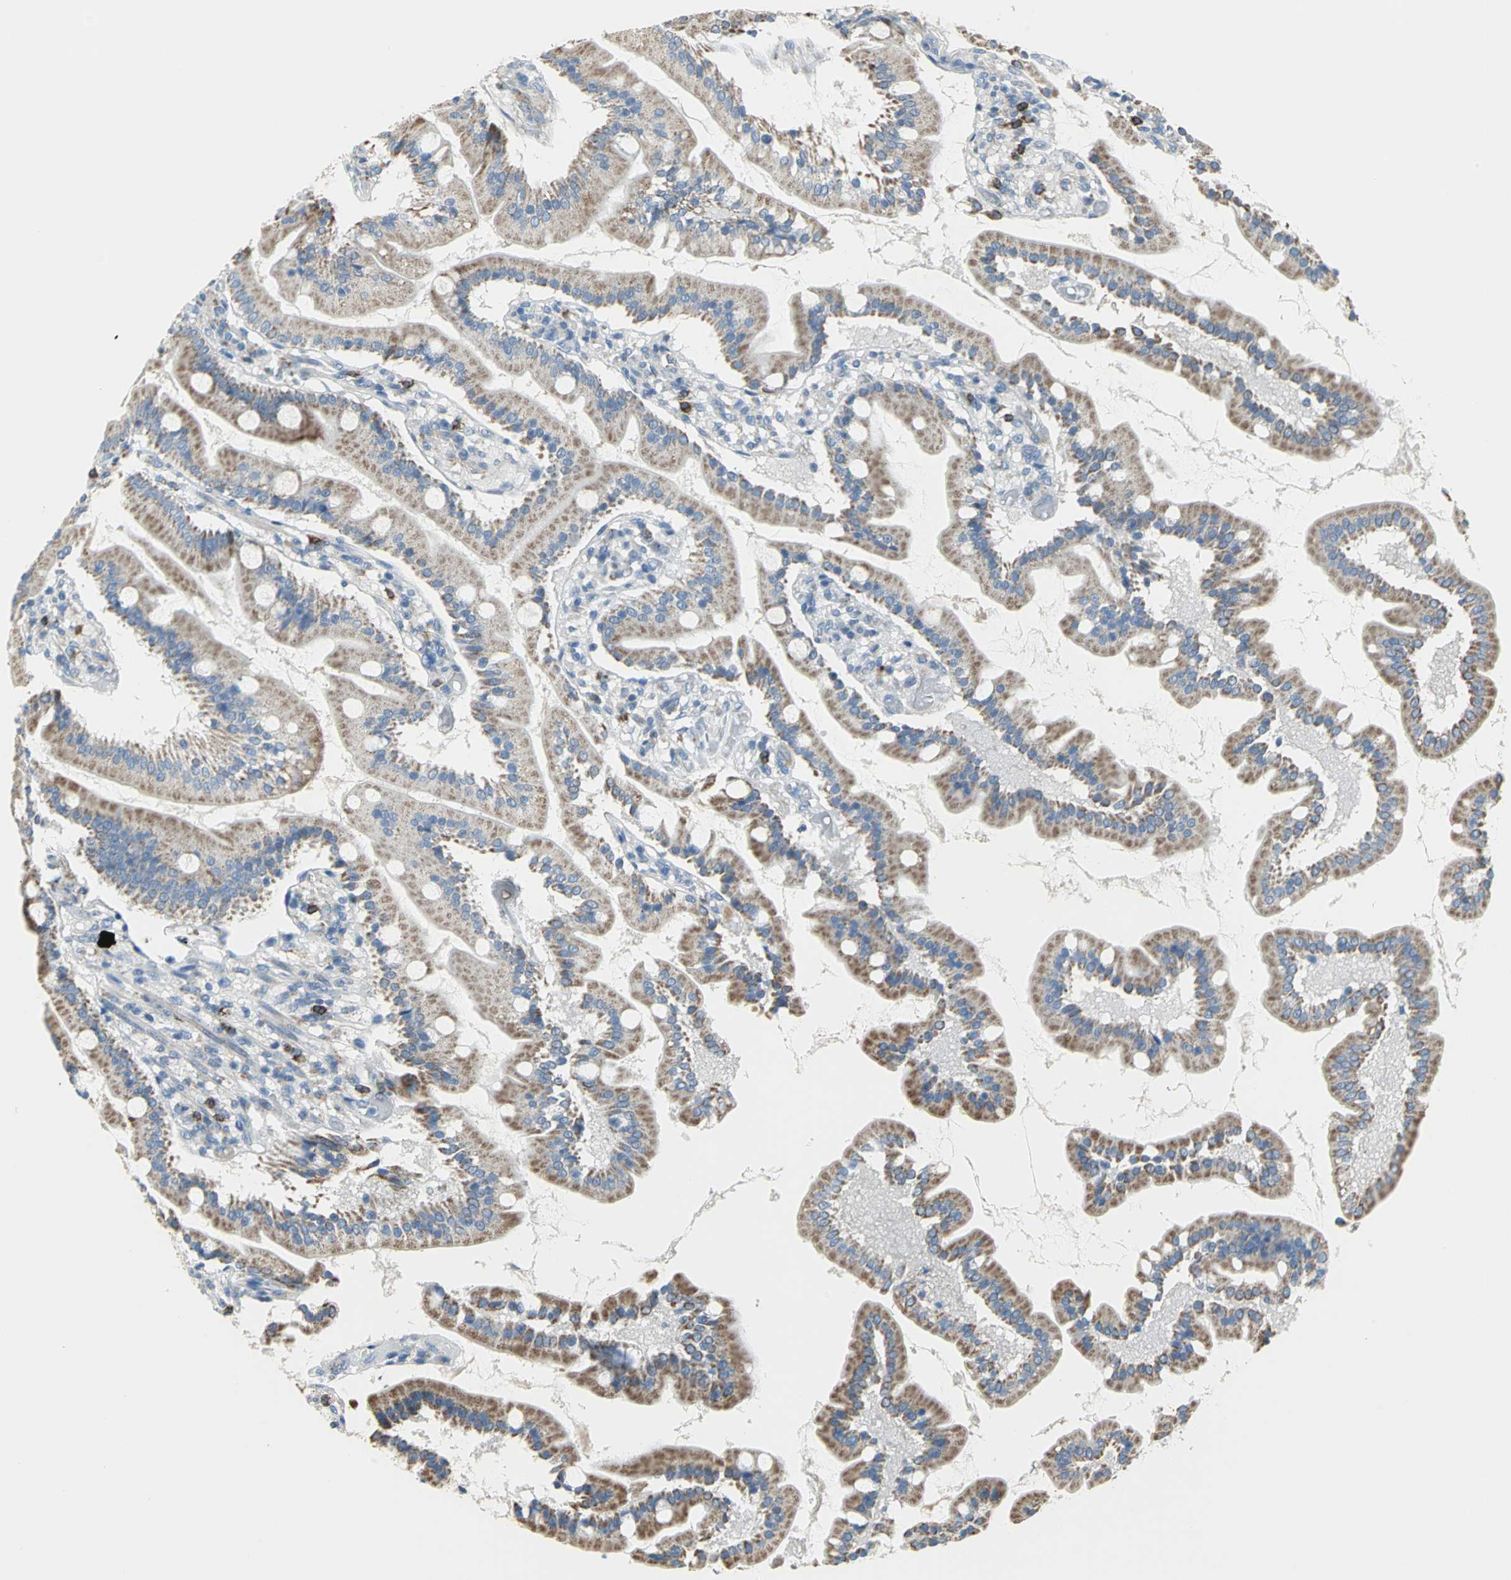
{"staining": {"intensity": "weak", "quantity": ">75%", "location": "cytoplasmic/membranous"}, "tissue": "duodenum", "cell_type": "Glandular cells", "image_type": "normal", "snomed": [{"axis": "morphology", "description": "Normal tissue, NOS"}, {"axis": "topography", "description": "Duodenum"}], "caption": "Weak cytoplasmic/membranous positivity is present in about >75% of glandular cells in unremarkable duodenum.", "gene": "ALOX15", "patient": {"sex": "female", "age": 64}}